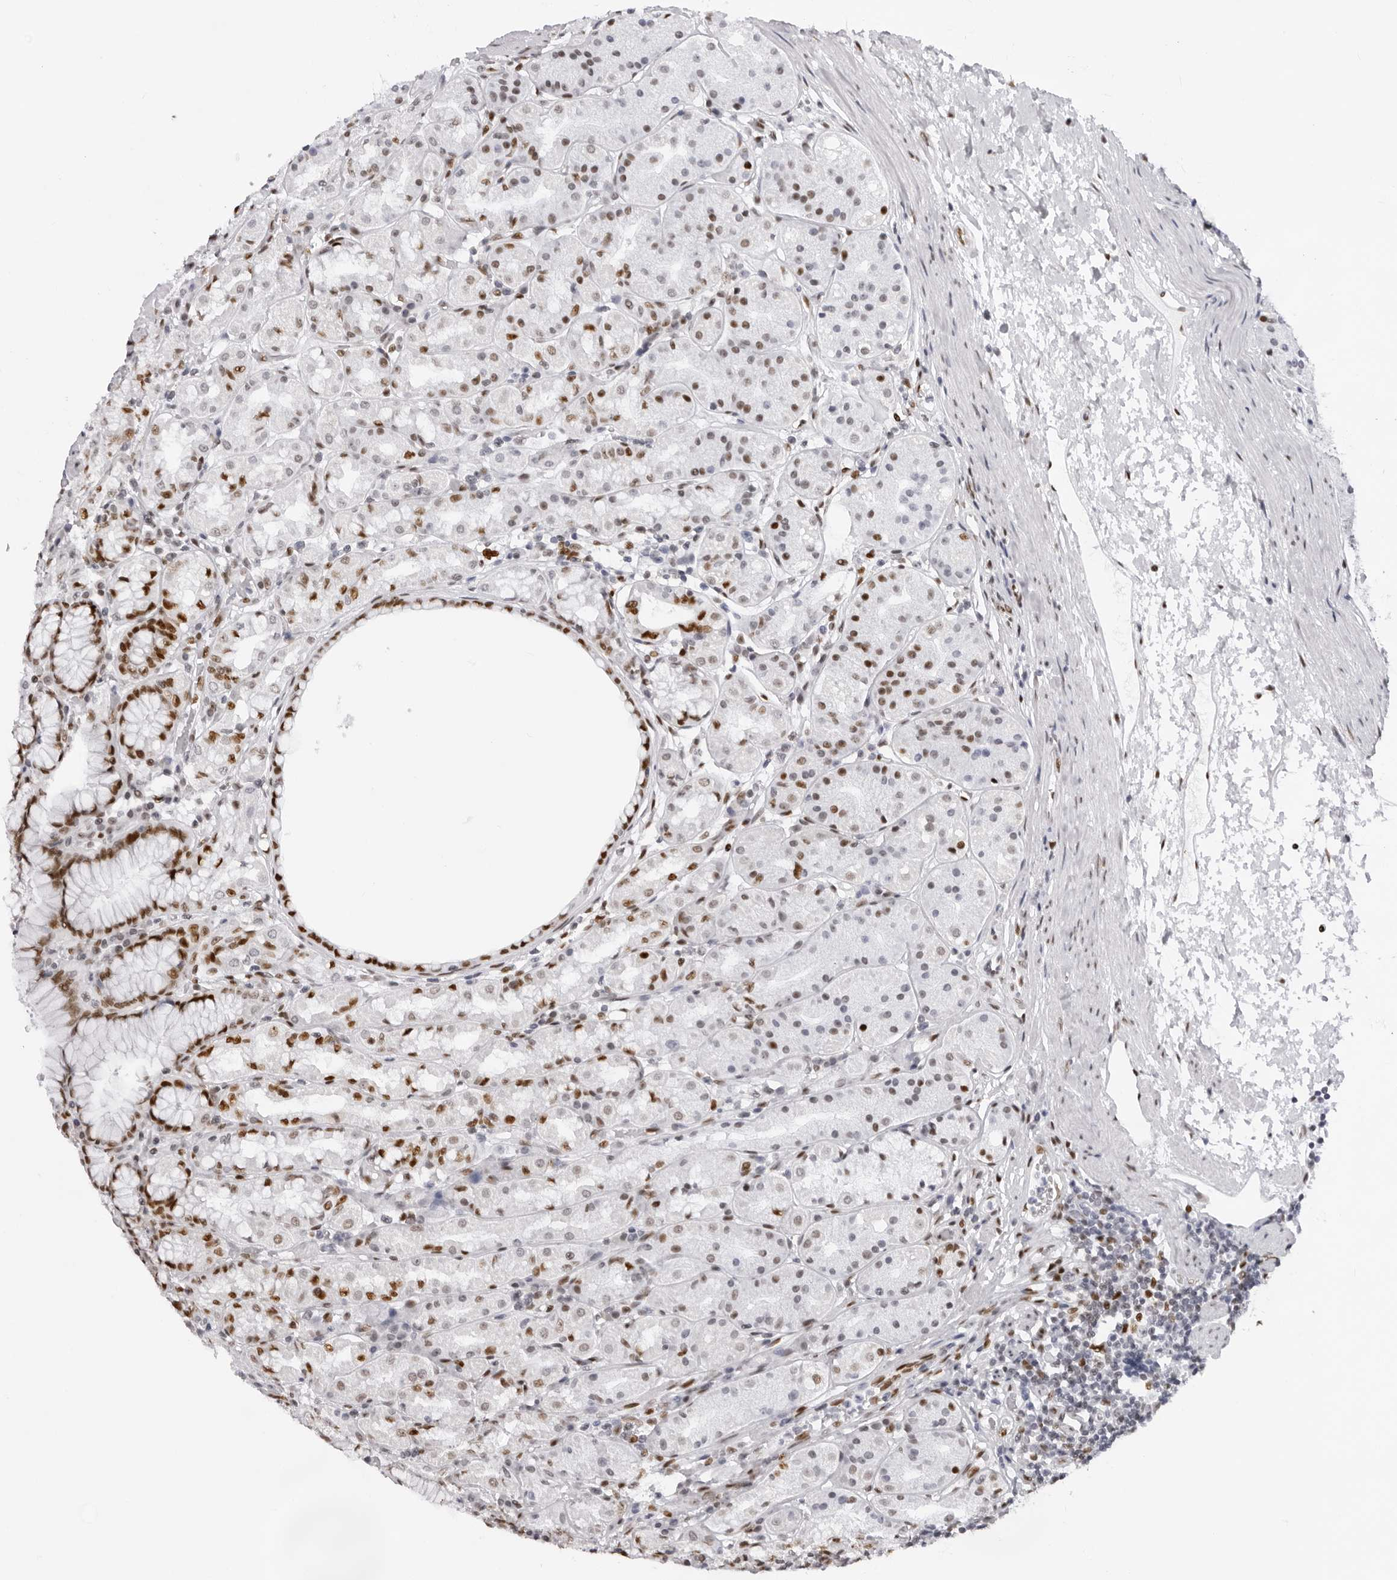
{"staining": {"intensity": "strong", "quantity": "<25%", "location": "nuclear"}, "tissue": "stomach", "cell_type": "Glandular cells", "image_type": "normal", "snomed": [{"axis": "morphology", "description": "Normal tissue, NOS"}, {"axis": "topography", "description": "Stomach"}, {"axis": "topography", "description": "Stomach, lower"}], "caption": "There is medium levels of strong nuclear positivity in glandular cells of normal stomach, as demonstrated by immunohistochemical staining (brown color).", "gene": "IRF2BP2", "patient": {"sex": "female", "age": 56}}